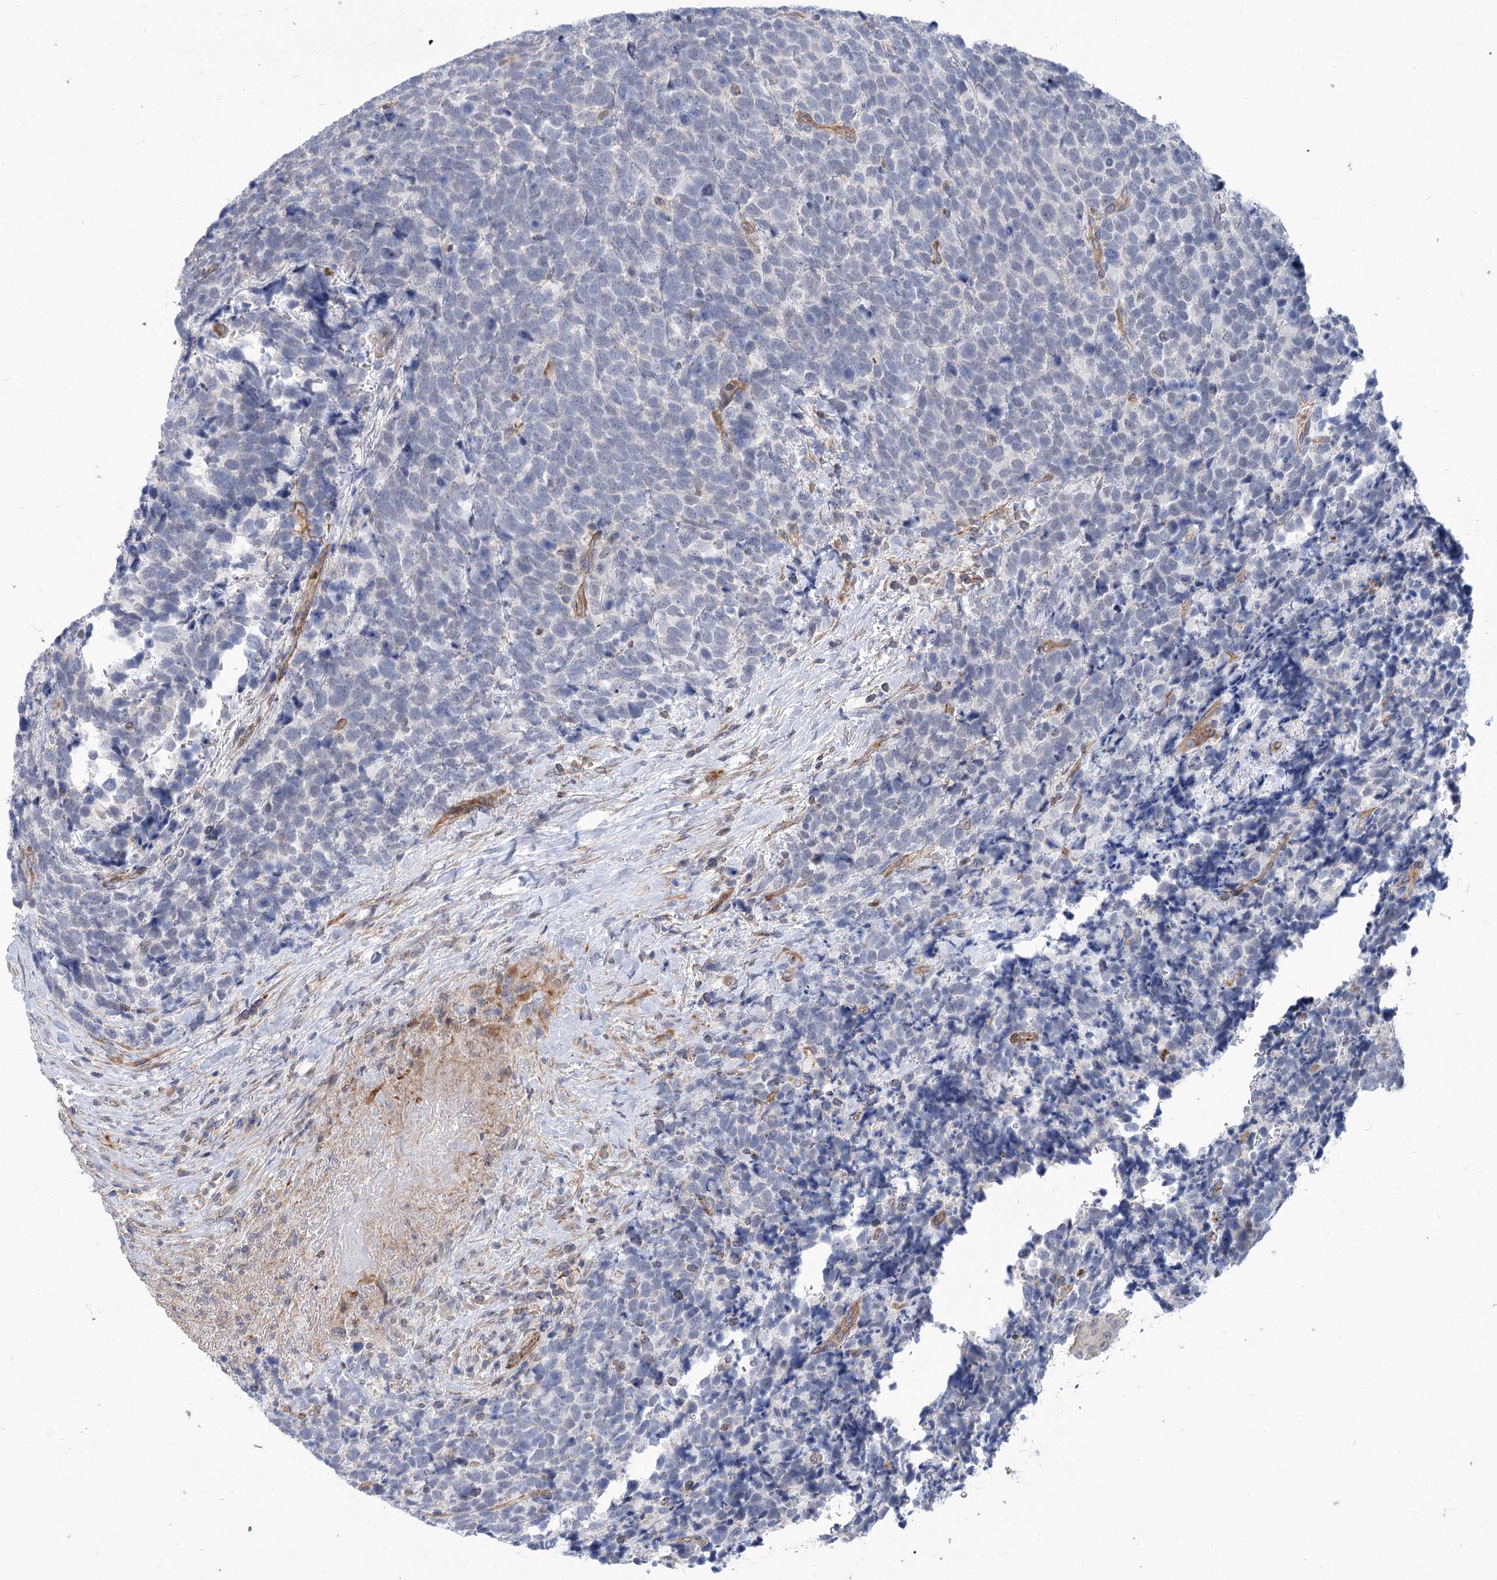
{"staining": {"intensity": "negative", "quantity": "none", "location": "none"}, "tissue": "urothelial cancer", "cell_type": "Tumor cells", "image_type": "cancer", "snomed": [{"axis": "morphology", "description": "Urothelial carcinoma, High grade"}, {"axis": "topography", "description": "Urinary bladder"}], "caption": "This image is of urothelial cancer stained with immunohistochemistry (IHC) to label a protein in brown with the nuclei are counter-stained blue. There is no positivity in tumor cells. Nuclei are stained in blue.", "gene": "THAP6", "patient": {"sex": "female", "age": 82}}